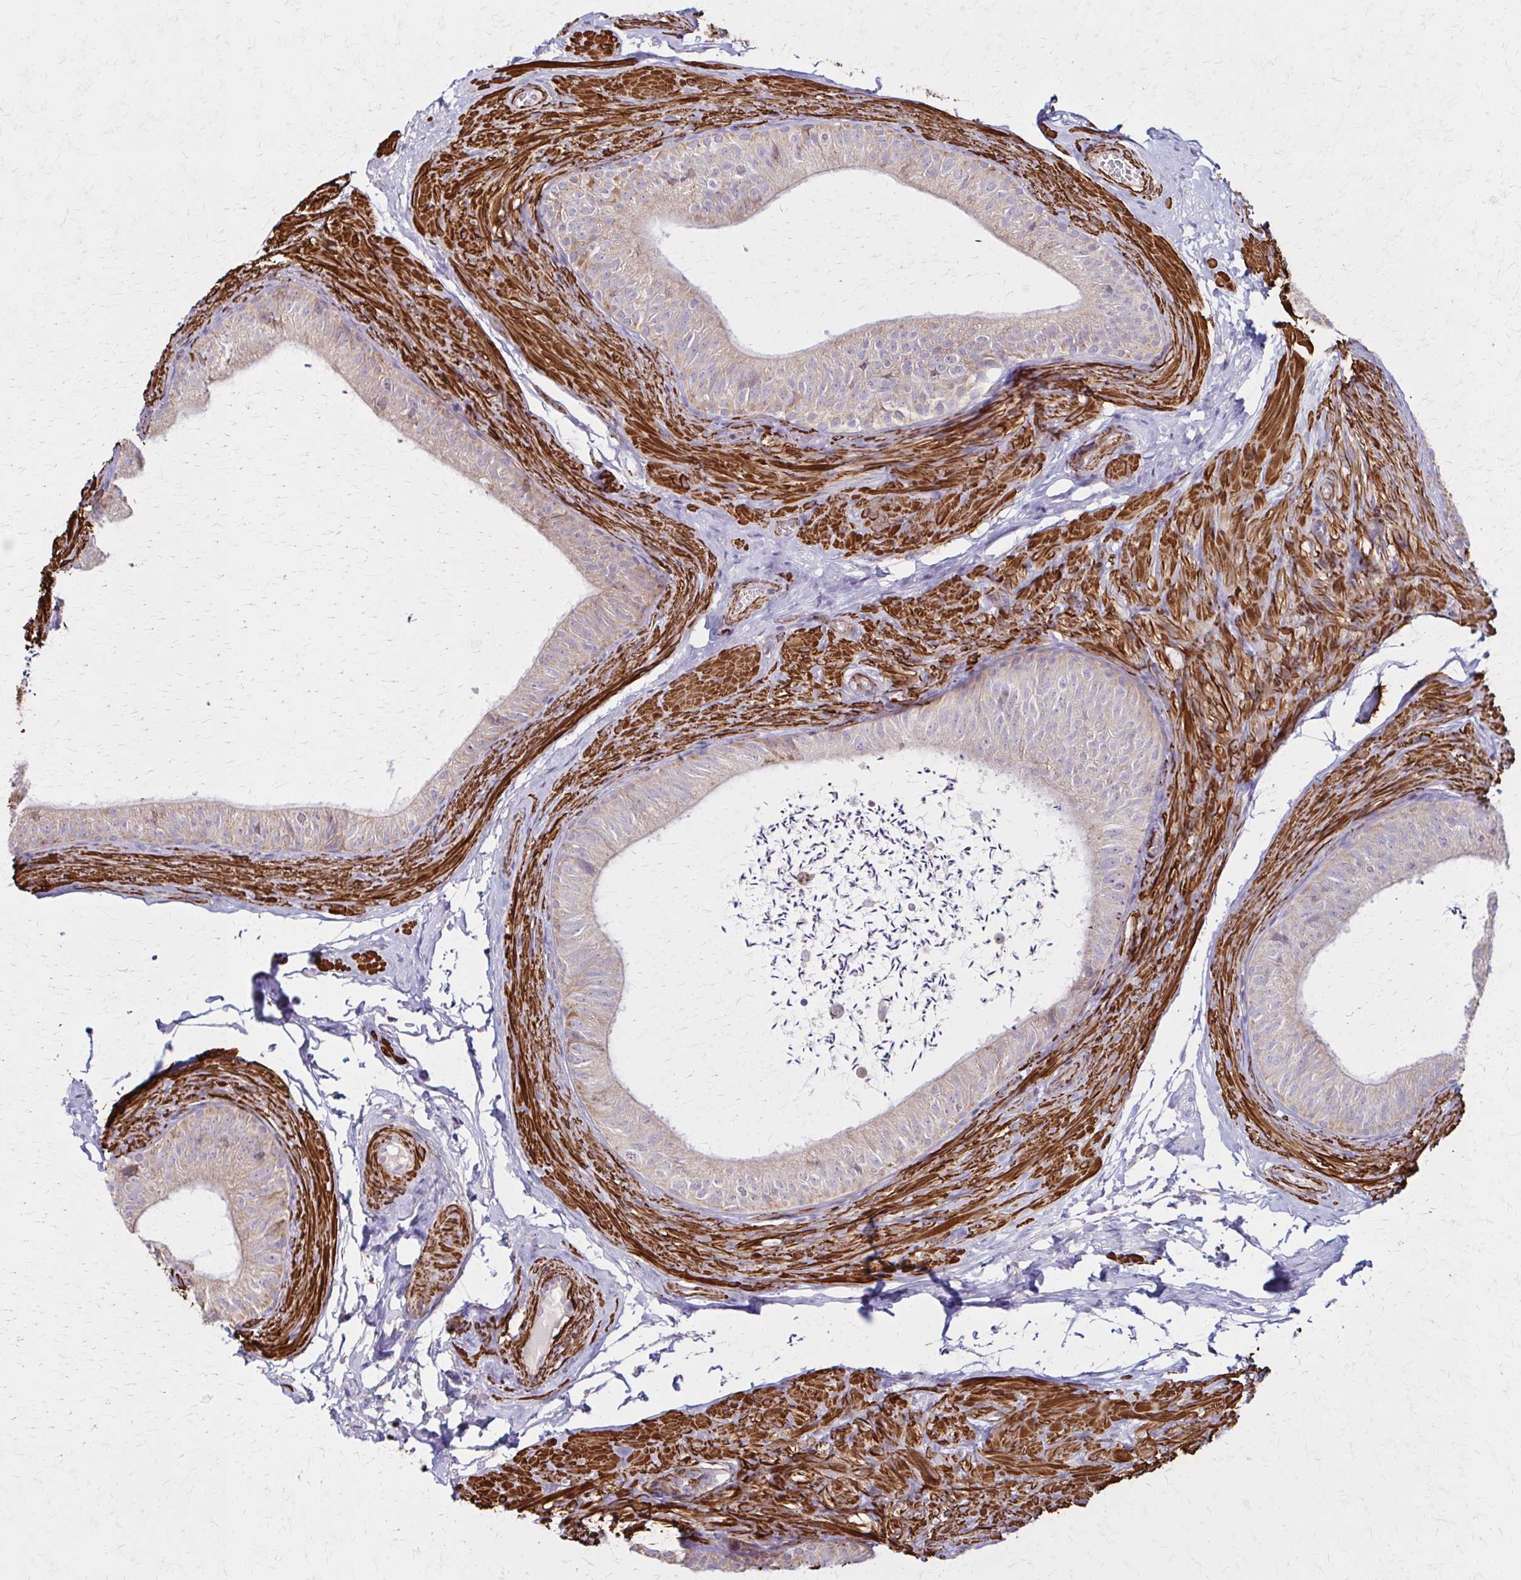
{"staining": {"intensity": "weak", "quantity": "25%-75%", "location": "cytoplasmic/membranous"}, "tissue": "epididymis", "cell_type": "Glandular cells", "image_type": "normal", "snomed": [{"axis": "morphology", "description": "Normal tissue, NOS"}, {"axis": "topography", "description": "Epididymis, spermatic cord, NOS"}, {"axis": "topography", "description": "Epididymis"}, {"axis": "topography", "description": "Peripheral nerve tissue"}], "caption": "Immunohistochemistry (IHC) photomicrograph of benign epididymis: epididymis stained using immunohistochemistry demonstrates low levels of weak protein expression localized specifically in the cytoplasmic/membranous of glandular cells, appearing as a cytoplasmic/membranous brown color.", "gene": "TIMMDC1", "patient": {"sex": "male", "age": 29}}